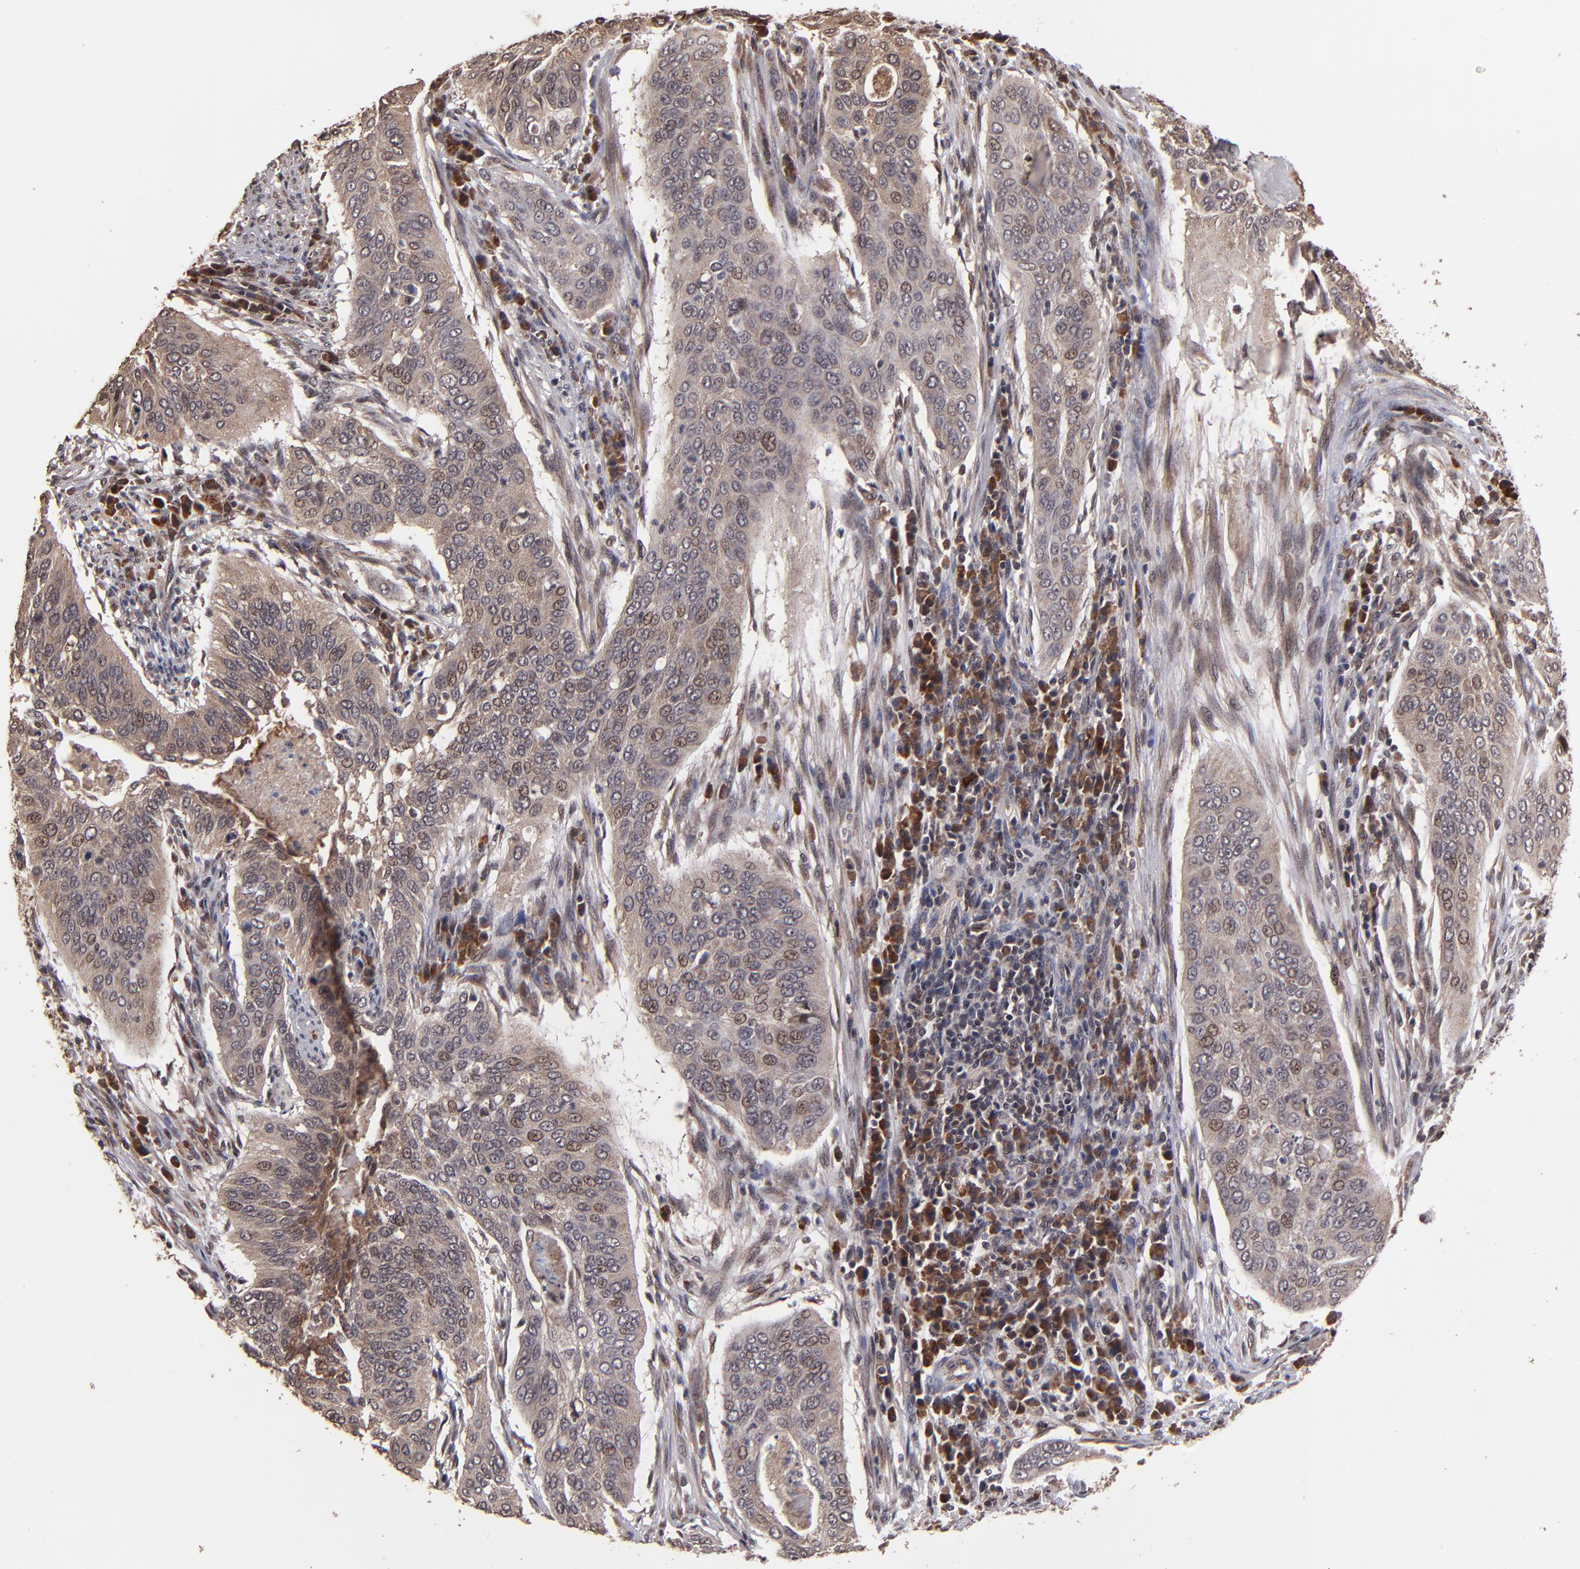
{"staining": {"intensity": "moderate", "quantity": "25%-75%", "location": "cytoplasmic/membranous"}, "tissue": "cervical cancer", "cell_type": "Tumor cells", "image_type": "cancer", "snomed": [{"axis": "morphology", "description": "Squamous cell carcinoma, NOS"}, {"axis": "topography", "description": "Cervix"}], "caption": "Protein positivity by immunohistochemistry (IHC) demonstrates moderate cytoplasmic/membranous positivity in approximately 25%-75% of tumor cells in cervical cancer.", "gene": "NFE2L2", "patient": {"sex": "female", "age": 39}}